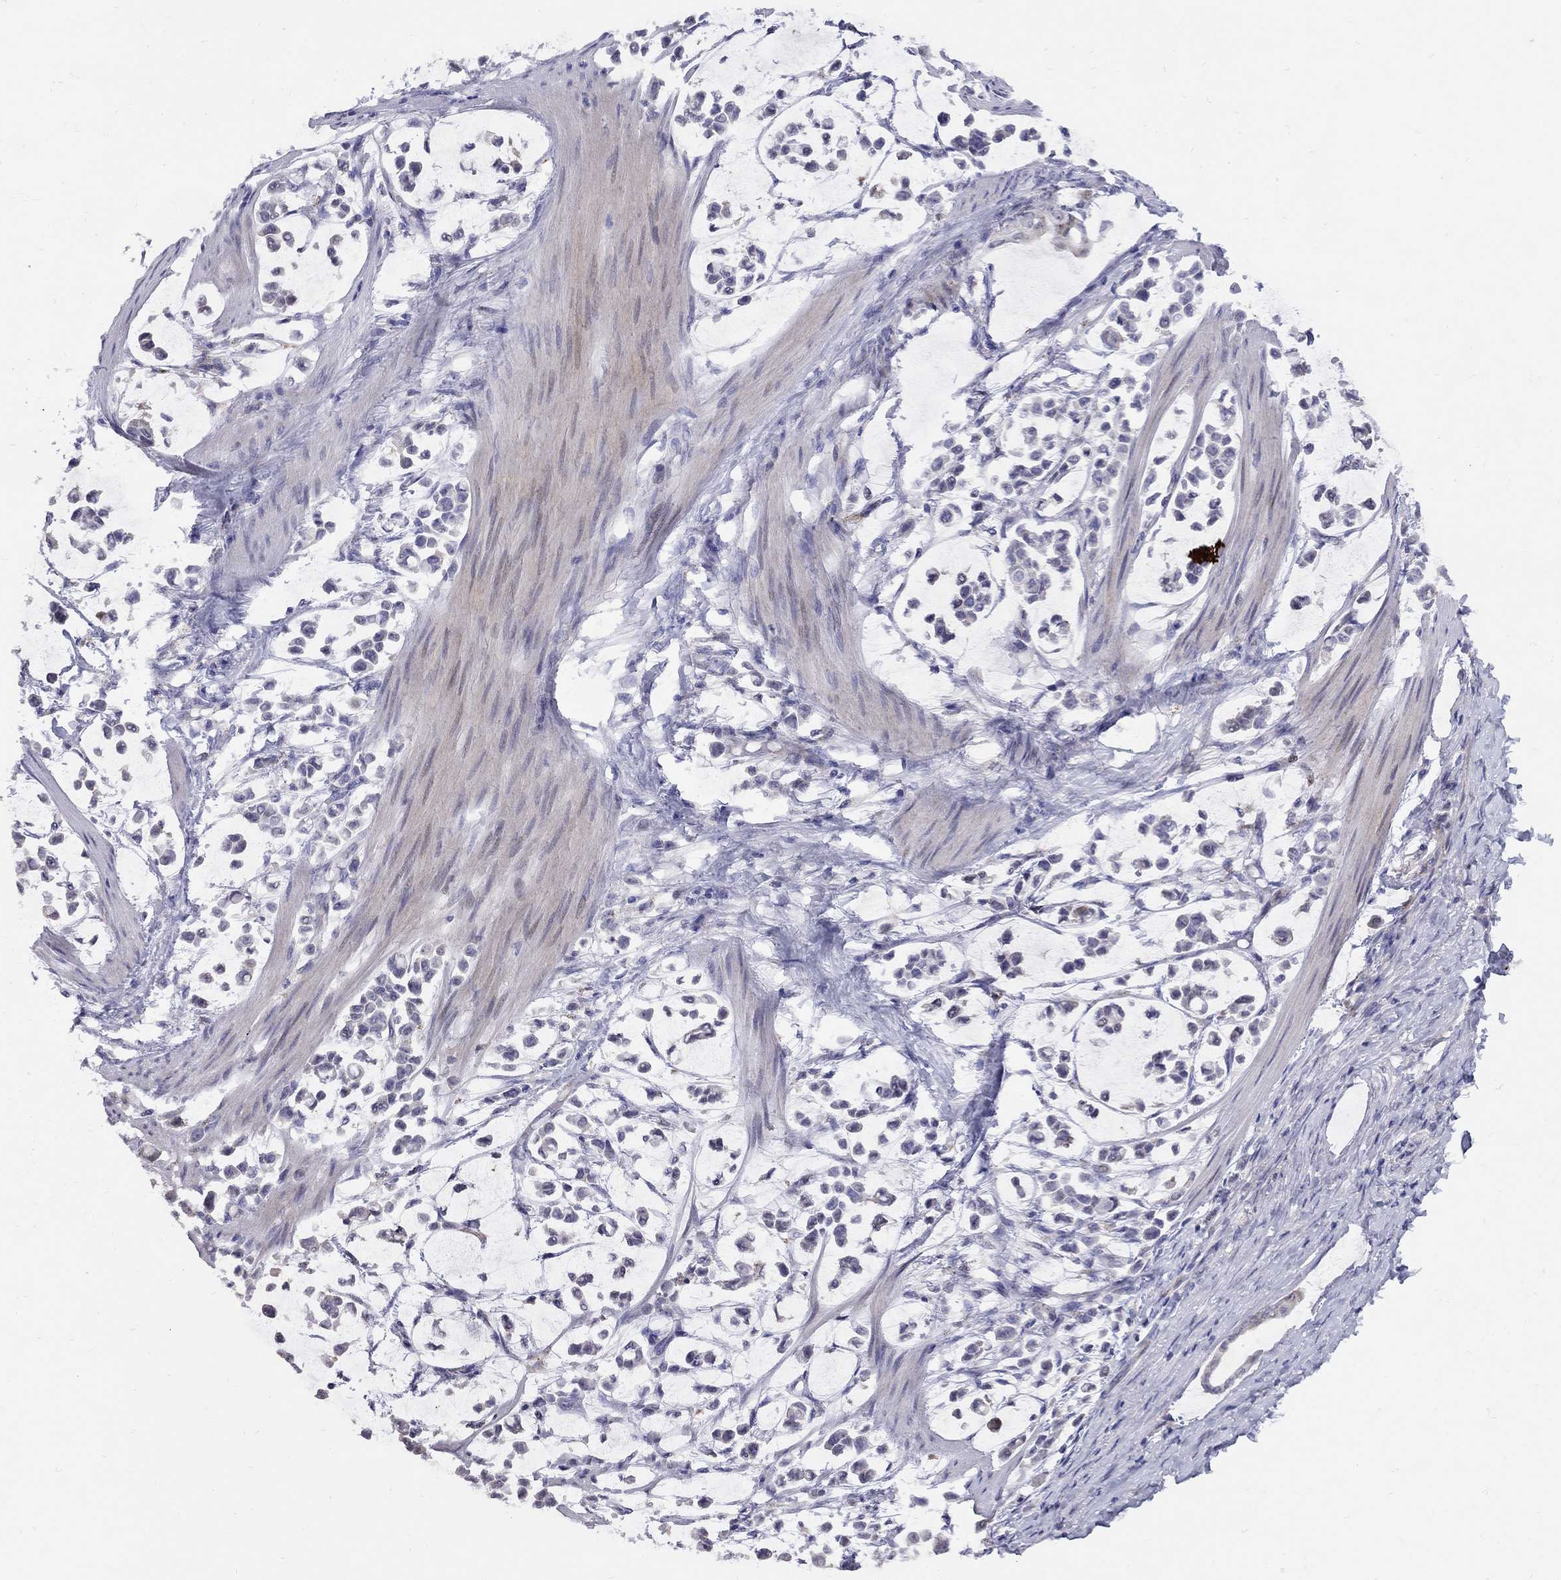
{"staining": {"intensity": "negative", "quantity": "none", "location": "none"}, "tissue": "stomach cancer", "cell_type": "Tumor cells", "image_type": "cancer", "snomed": [{"axis": "morphology", "description": "Adenocarcinoma, NOS"}, {"axis": "topography", "description": "Stomach"}], "caption": "Stomach adenocarcinoma was stained to show a protein in brown. There is no significant staining in tumor cells.", "gene": "MAGEB4", "patient": {"sex": "male", "age": 82}}